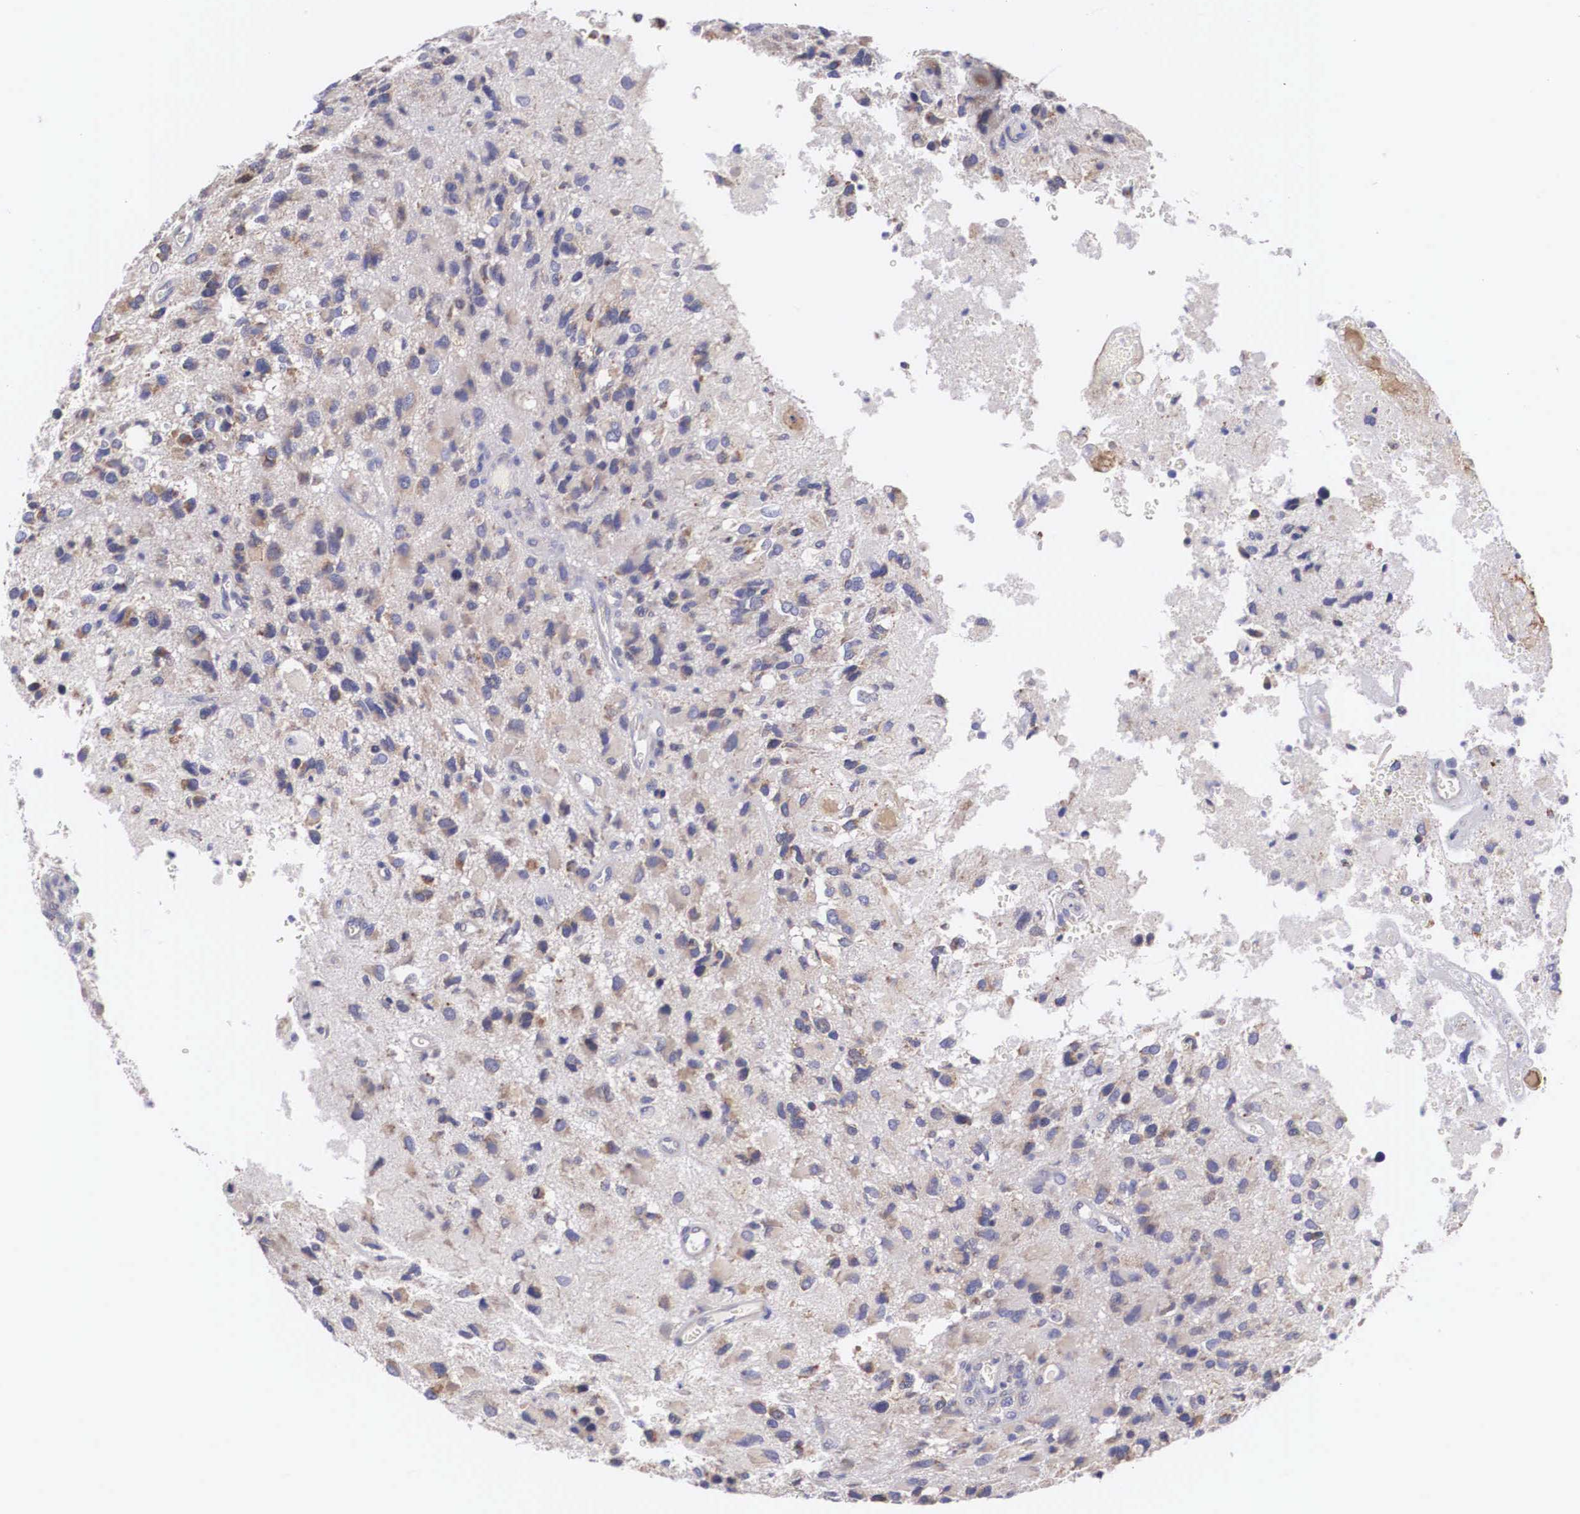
{"staining": {"intensity": "weak", "quantity": "25%-75%", "location": "cytoplasmic/membranous"}, "tissue": "glioma", "cell_type": "Tumor cells", "image_type": "cancer", "snomed": [{"axis": "morphology", "description": "Glioma, malignant, High grade"}, {"axis": "topography", "description": "Brain"}], "caption": "The histopathology image exhibits immunohistochemical staining of glioma. There is weak cytoplasmic/membranous staining is appreciated in about 25%-75% of tumor cells.", "gene": "TXLNG", "patient": {"sex": "male", "age": 69}}